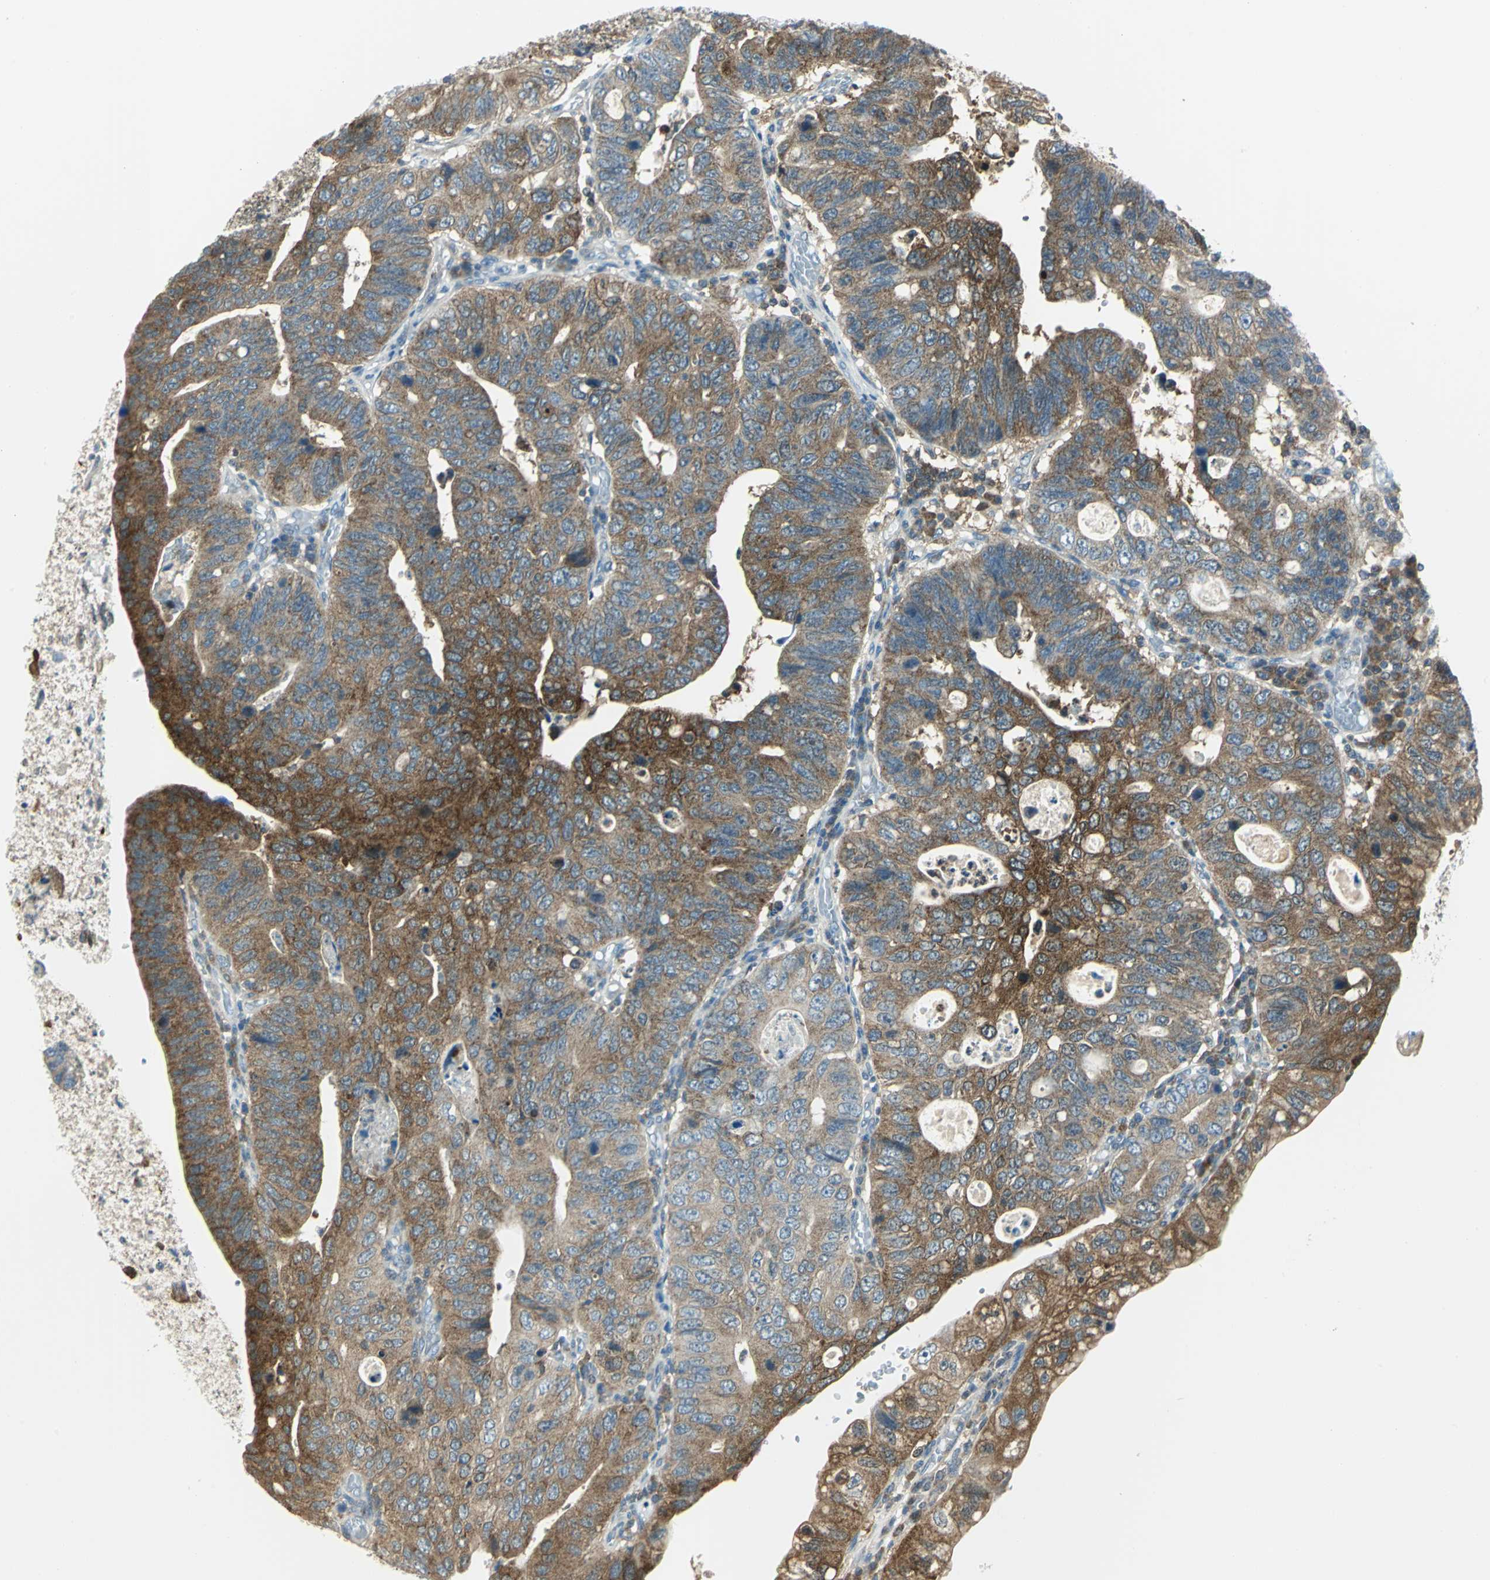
{"staining": {"intensity": "strong", "quantity": "25%-75%", "location": "cytoplasmic/membranous"}, "tissue": "stomach cancer", "cell_type": "Tumor cells", "image_type": "cancer", "snomed": [{"axis": "morphology", "description": "Adenocarcinoma, NOS"}, {"axis": "topography", "description": "Stomach"}], "caption": "High-power microscopy captured an immunohistochemistry micrograph of stomach adenocarcinoma, revealing strong cytoplasmic/membranous positivity in approximately 25%-75% of tumor cells.", "gene": "ALDOA", "patient": {"sex": "male", "age": 59}}